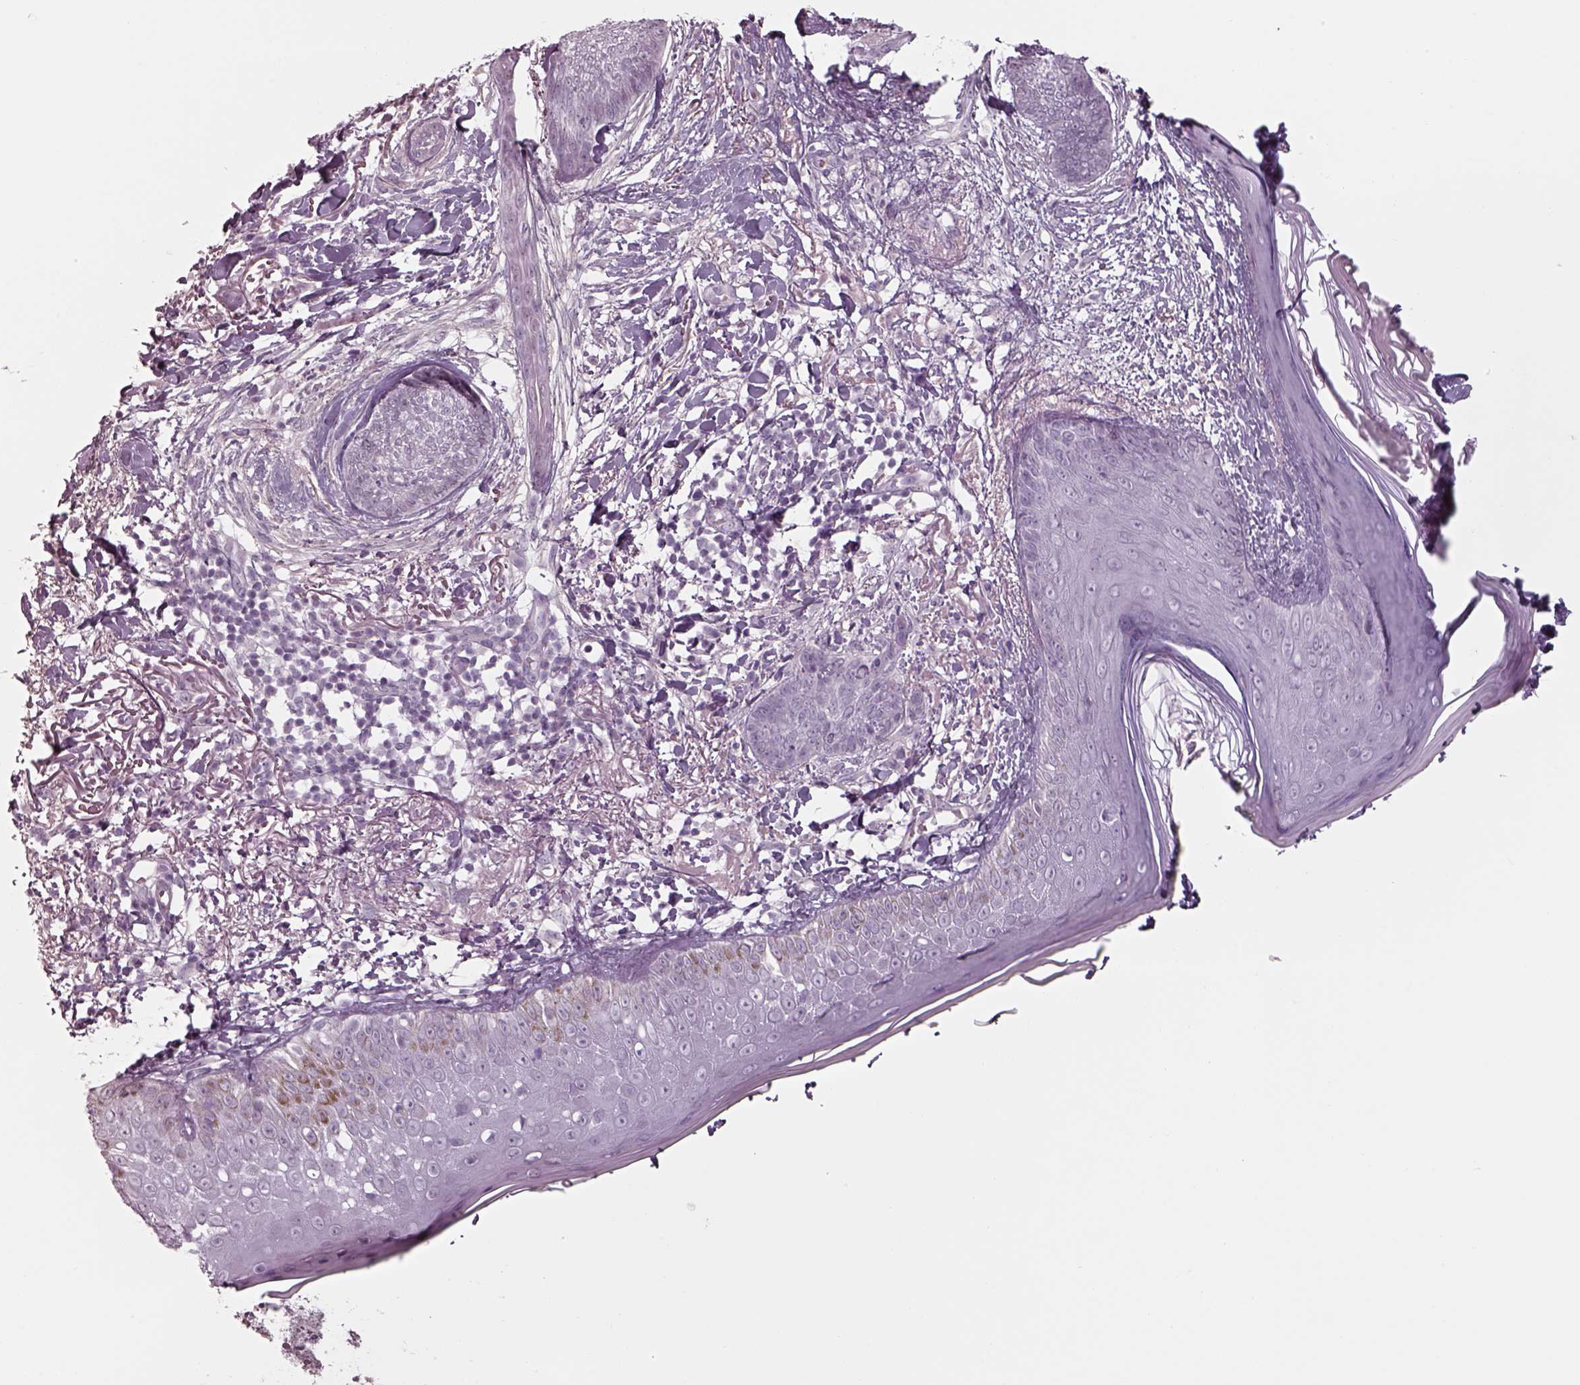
{"staining": {"intensity": "negative", "quantity": "none", "location": "none"}, "tissue": "skin cancer", "cell_type": "Tumor cells", "image_type": "cancer", "snomed": [{"axis": "morphology", "description": "Normal tissue, NOS"}, {"axis": "morphology", "description": "Basal cell carcinoma"}, {"axis": "topography", "description": "Skin"}], "caption": "This is an immunohistochemistry image of skin basal cell carcinoma. There is no expression in tumor cells.", "gene": "SEPTIN14", "patient": {"sex": "male", "age": 84}}